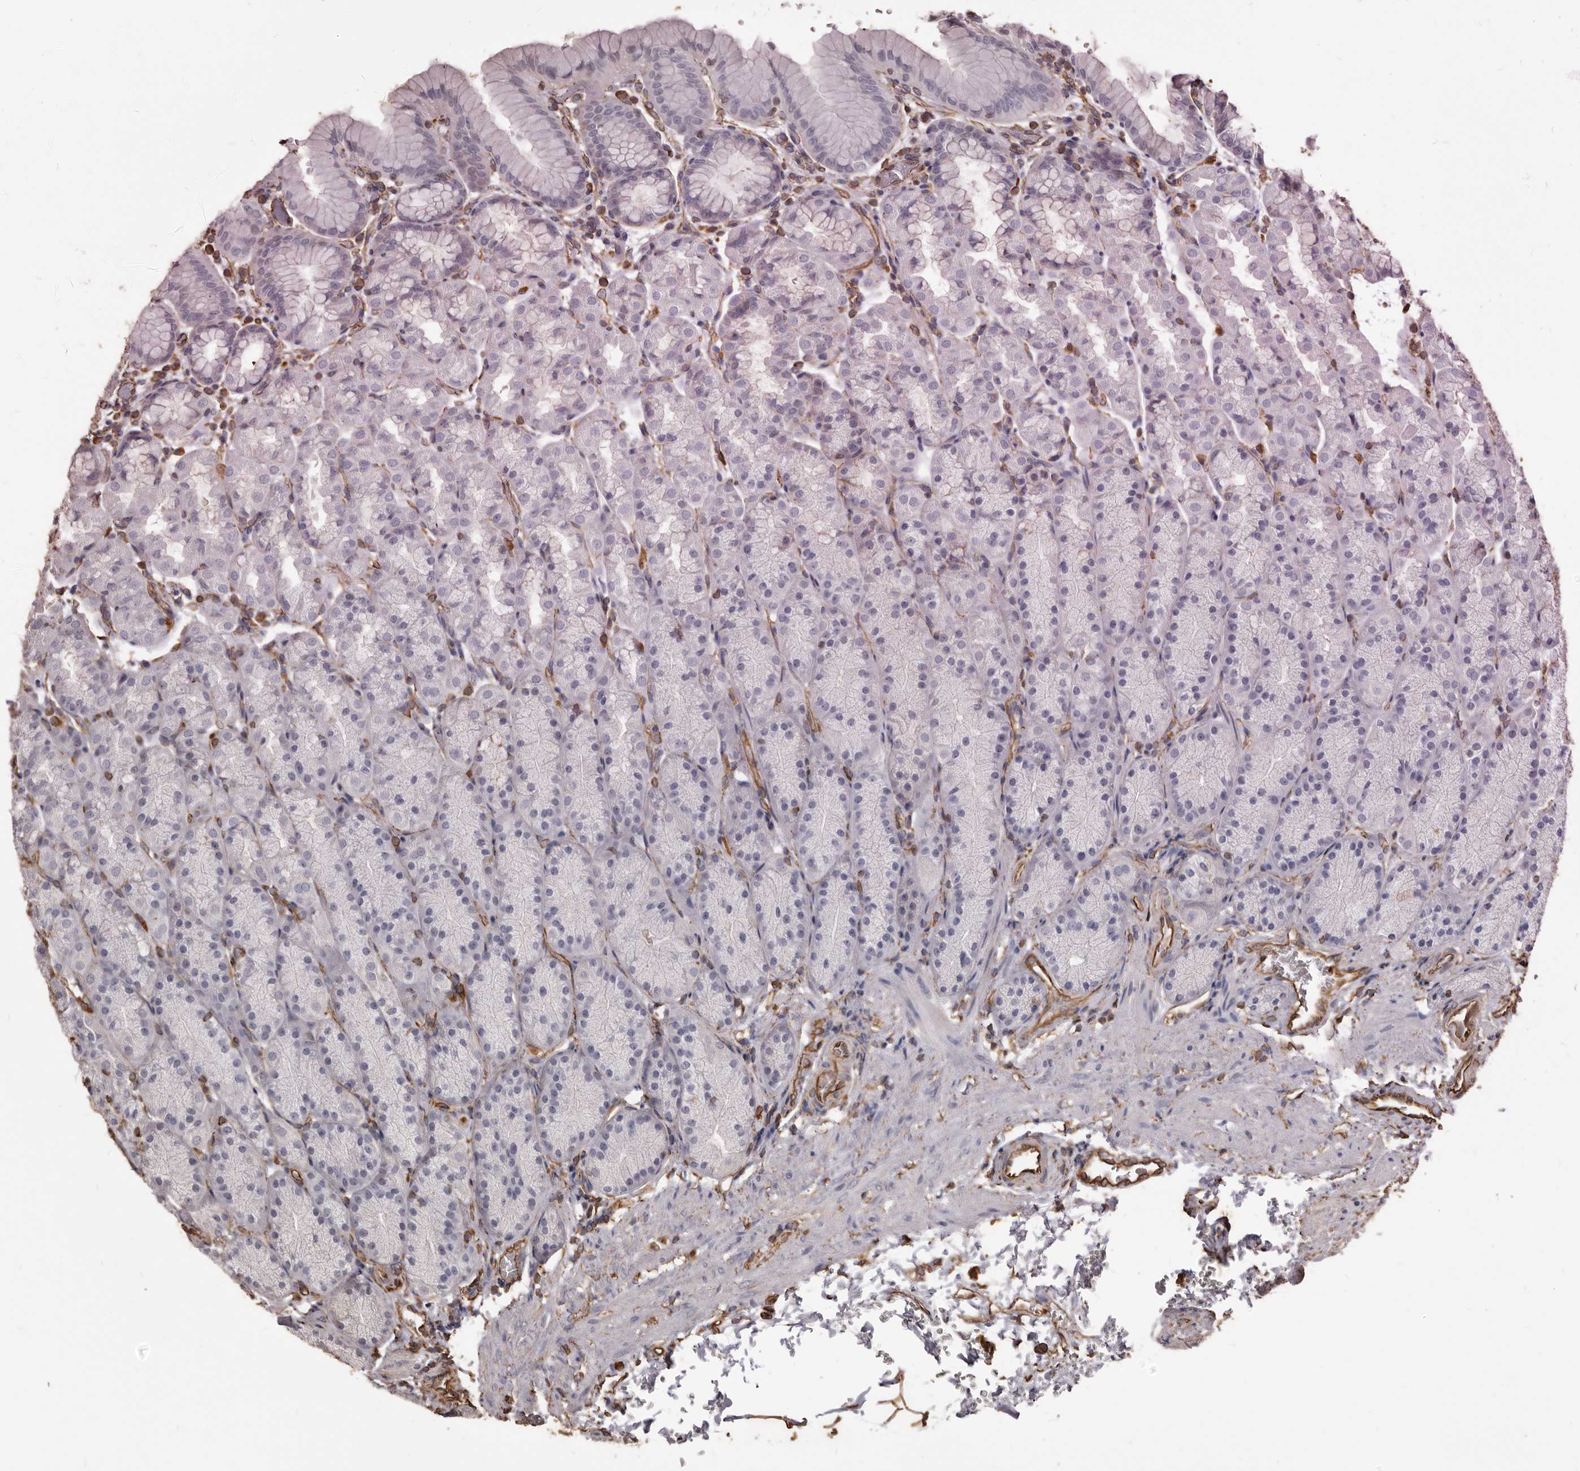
{"staining": {"intensity": "negative", "quantity": "none", "location": "none"}, "tissue": "stomach", "cell_type": "Glandular cells", "image_type": "normal", "snomed": [{"axis": "morphology", "description": "Normal tissue, NOS"}, {"axis": "topography", "description": "Stomach"}], "caption": "Photomicrograph shows no significant protein positivity in glandular cells of unremarkable stomach.", "gene": "MTURN", "patient": {"sex": "male", "age": 42}}